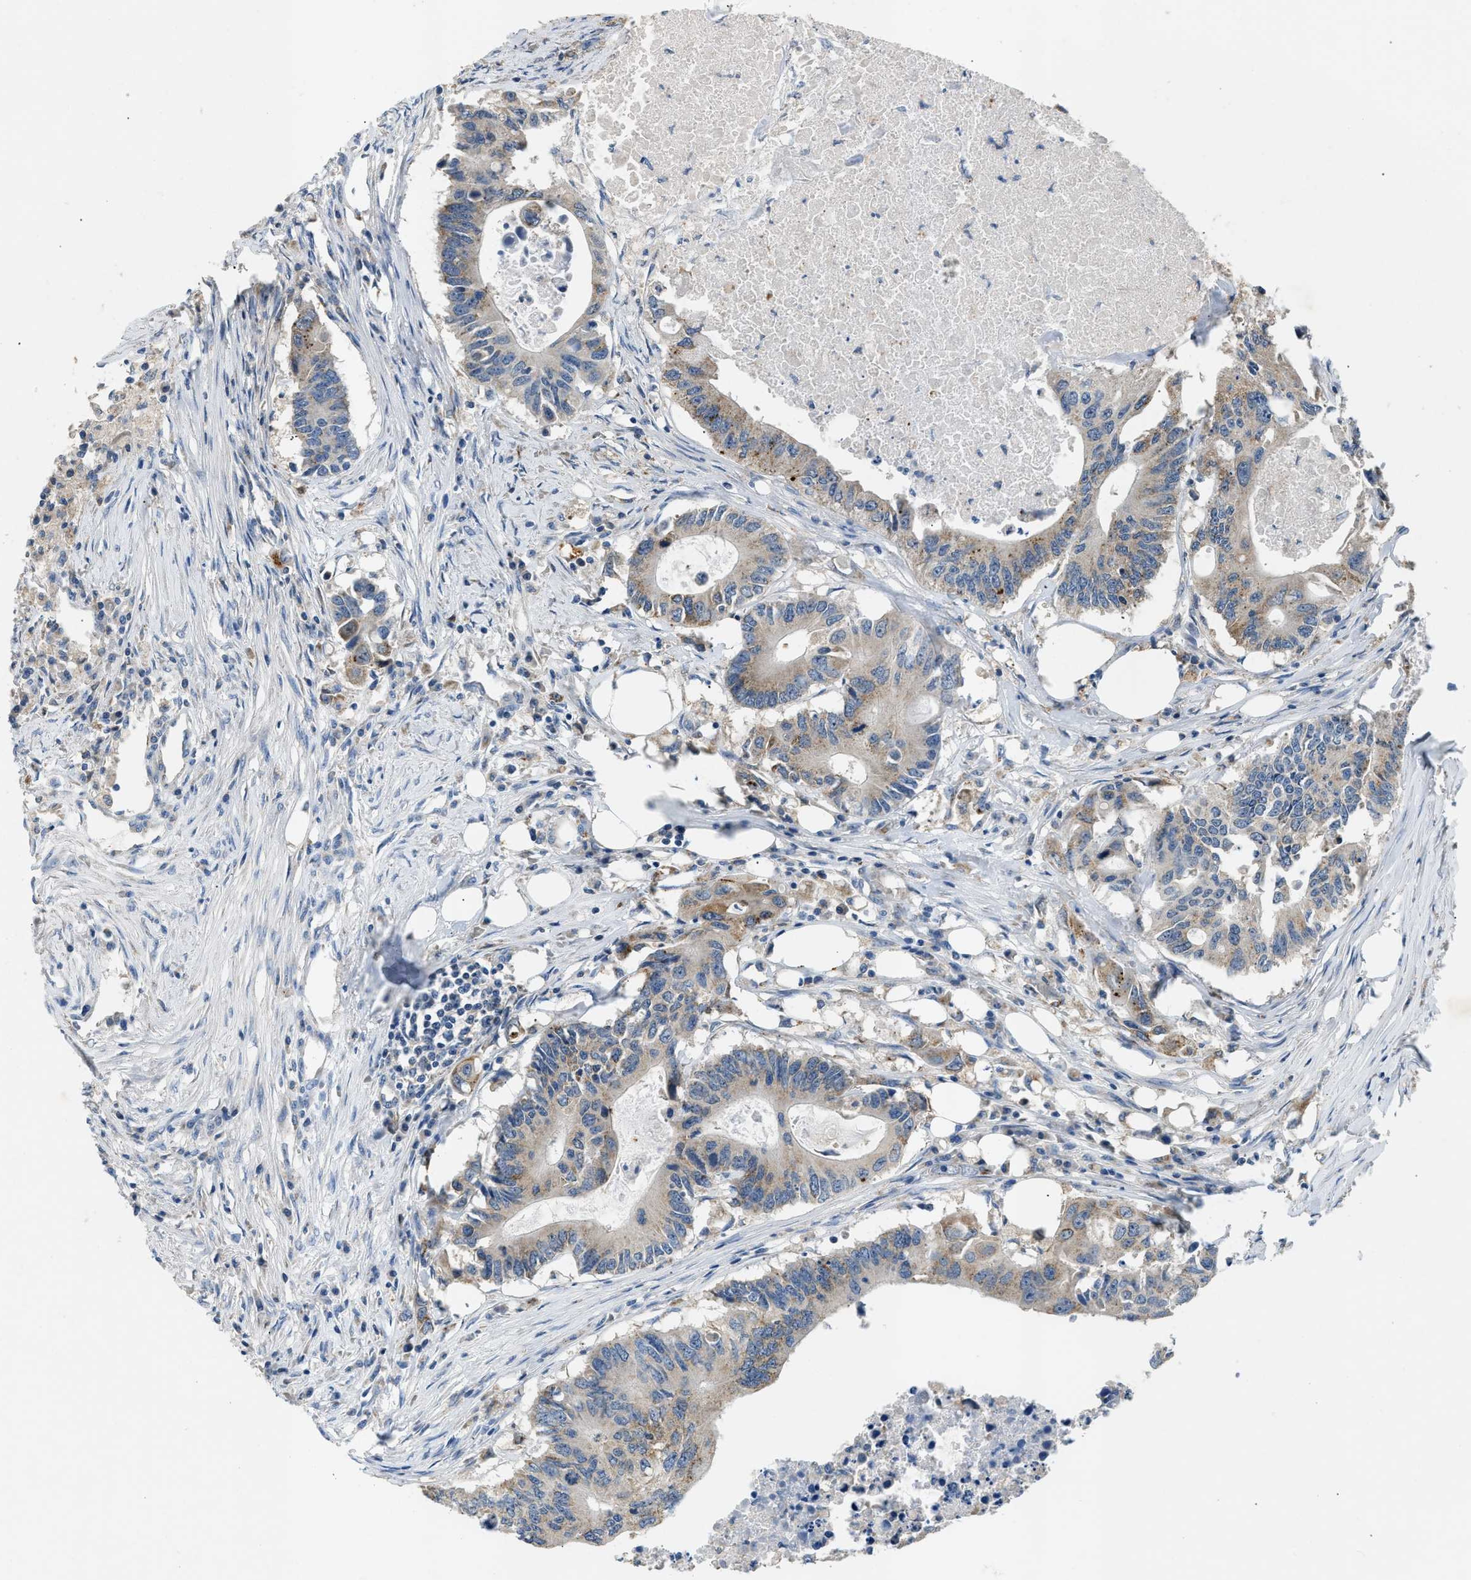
{"staining": {"intensity": "weak", "quantity": "25%-75%", "location": "cytoplasmic/membranous"}, "tissue": "colorectal cancer", "cell_type": "Tumor cells", "image_type": "cancer", "snomed": [{"axis": "morphology", "description": "Adenocarcinoma, NOS"}, {"axis": "topography", "description": "Colon"}], "caption": "Colorectal cancer (adenocarcinoma) stained with DAB (3,3'-diaminobenzidine) immunohistochemistry (IHC) shows low levels of weak cytoplasmic/membranous positivity in approximately 25%-75% of tumor cells.", "gene": "TOMM34", "patient": {"sex": "male", "age": 71}}